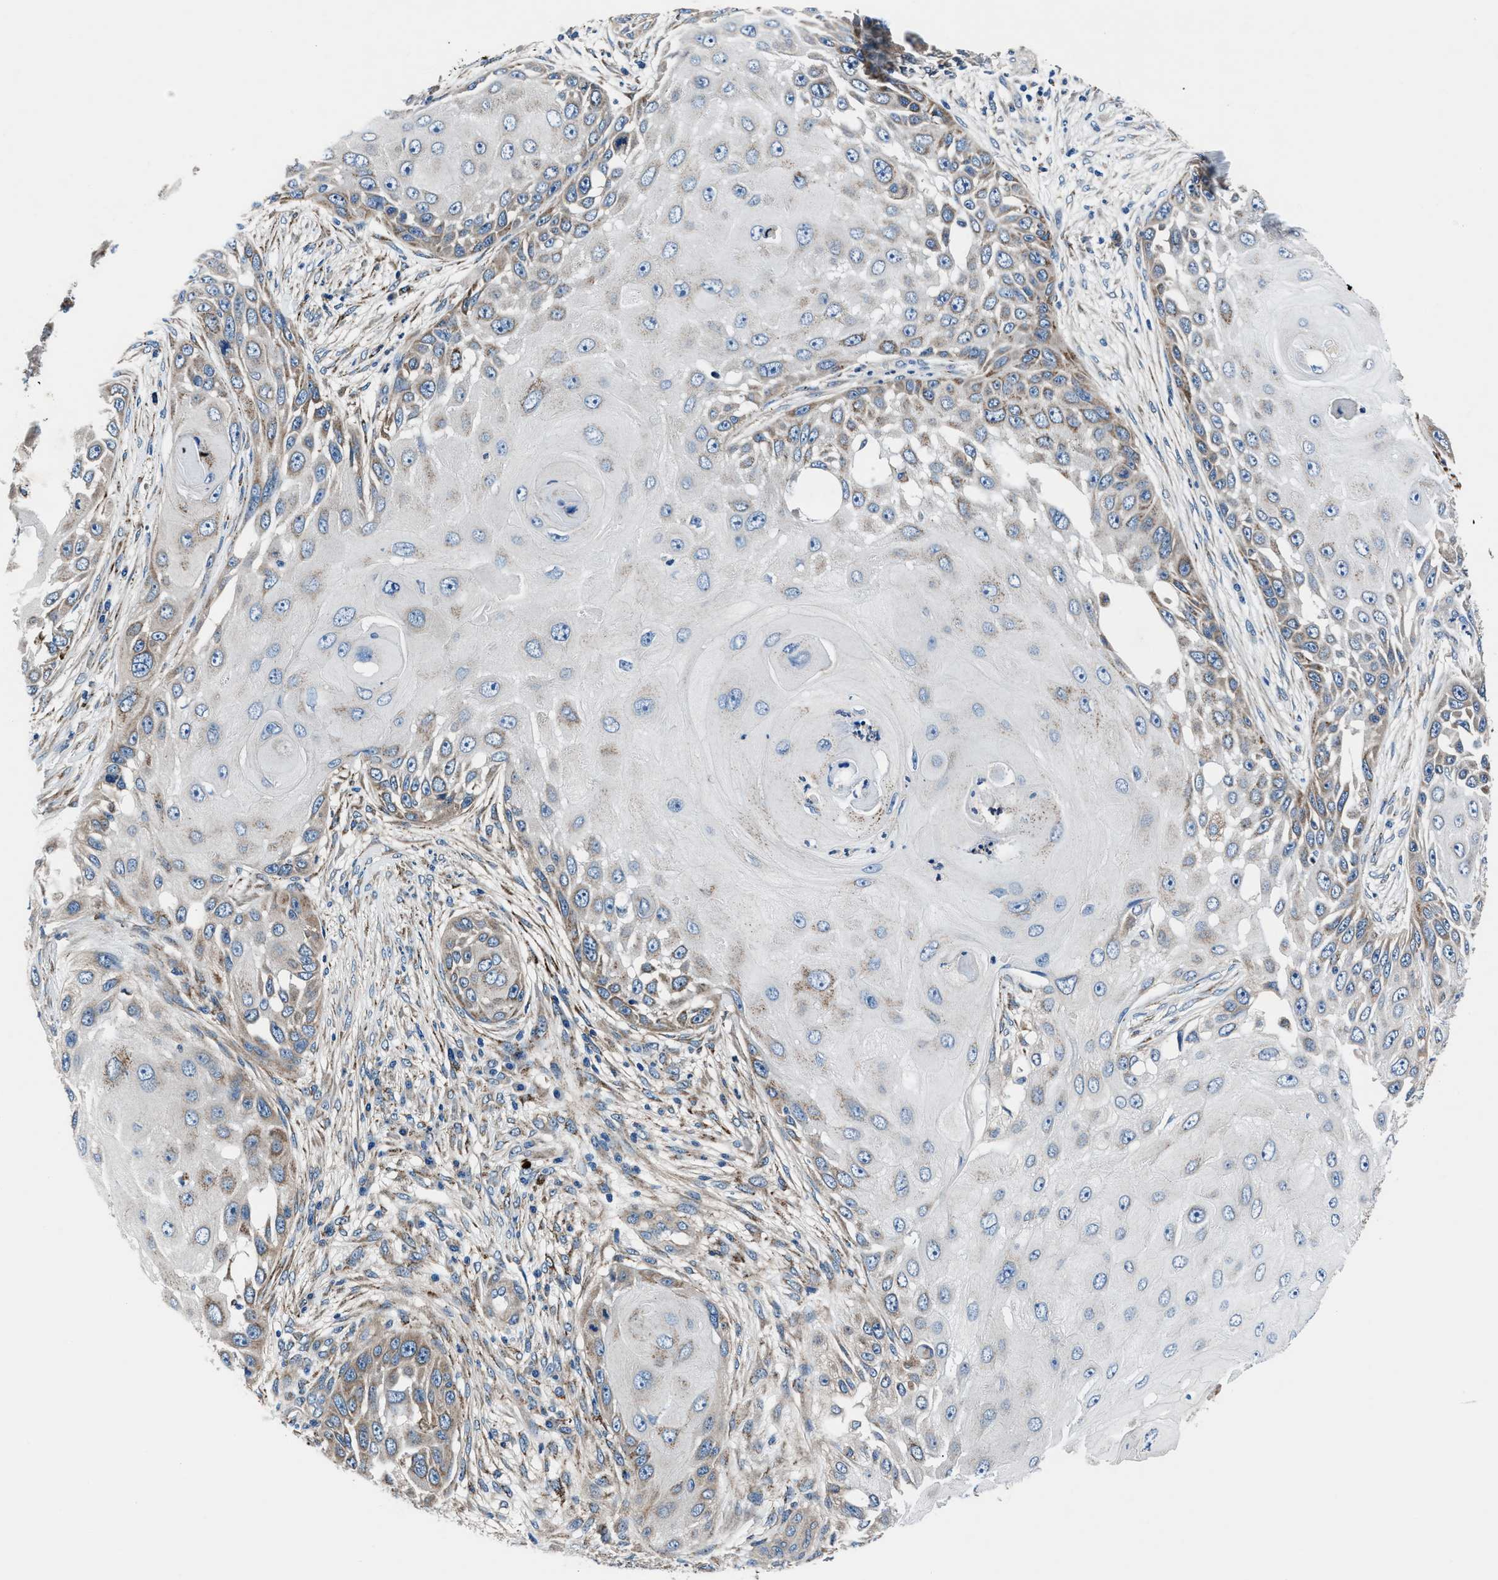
{"staining": {"intensity": "moderate", "quantity": "<25%", "location": "cytoplasmic/membranous"}, "tissue": "skin cancer", "cell_type": "Tumor cells", "image_type": "cancer", "snomed": [{"axis": "morphology", "description": "Squamous cell carcinoma, NOS"}, {"axis": "topography", "description": "Skin"}], "caption": "Moderate cytoplasmic/membranous staining for a protein is seen in approximately <25% of tumor cells of squamous cell carcinoma (skin) using immunohistochemistry (IHC).", "gene": "PRTFDC1", "patient": {"sex": "female", "age": 44}}